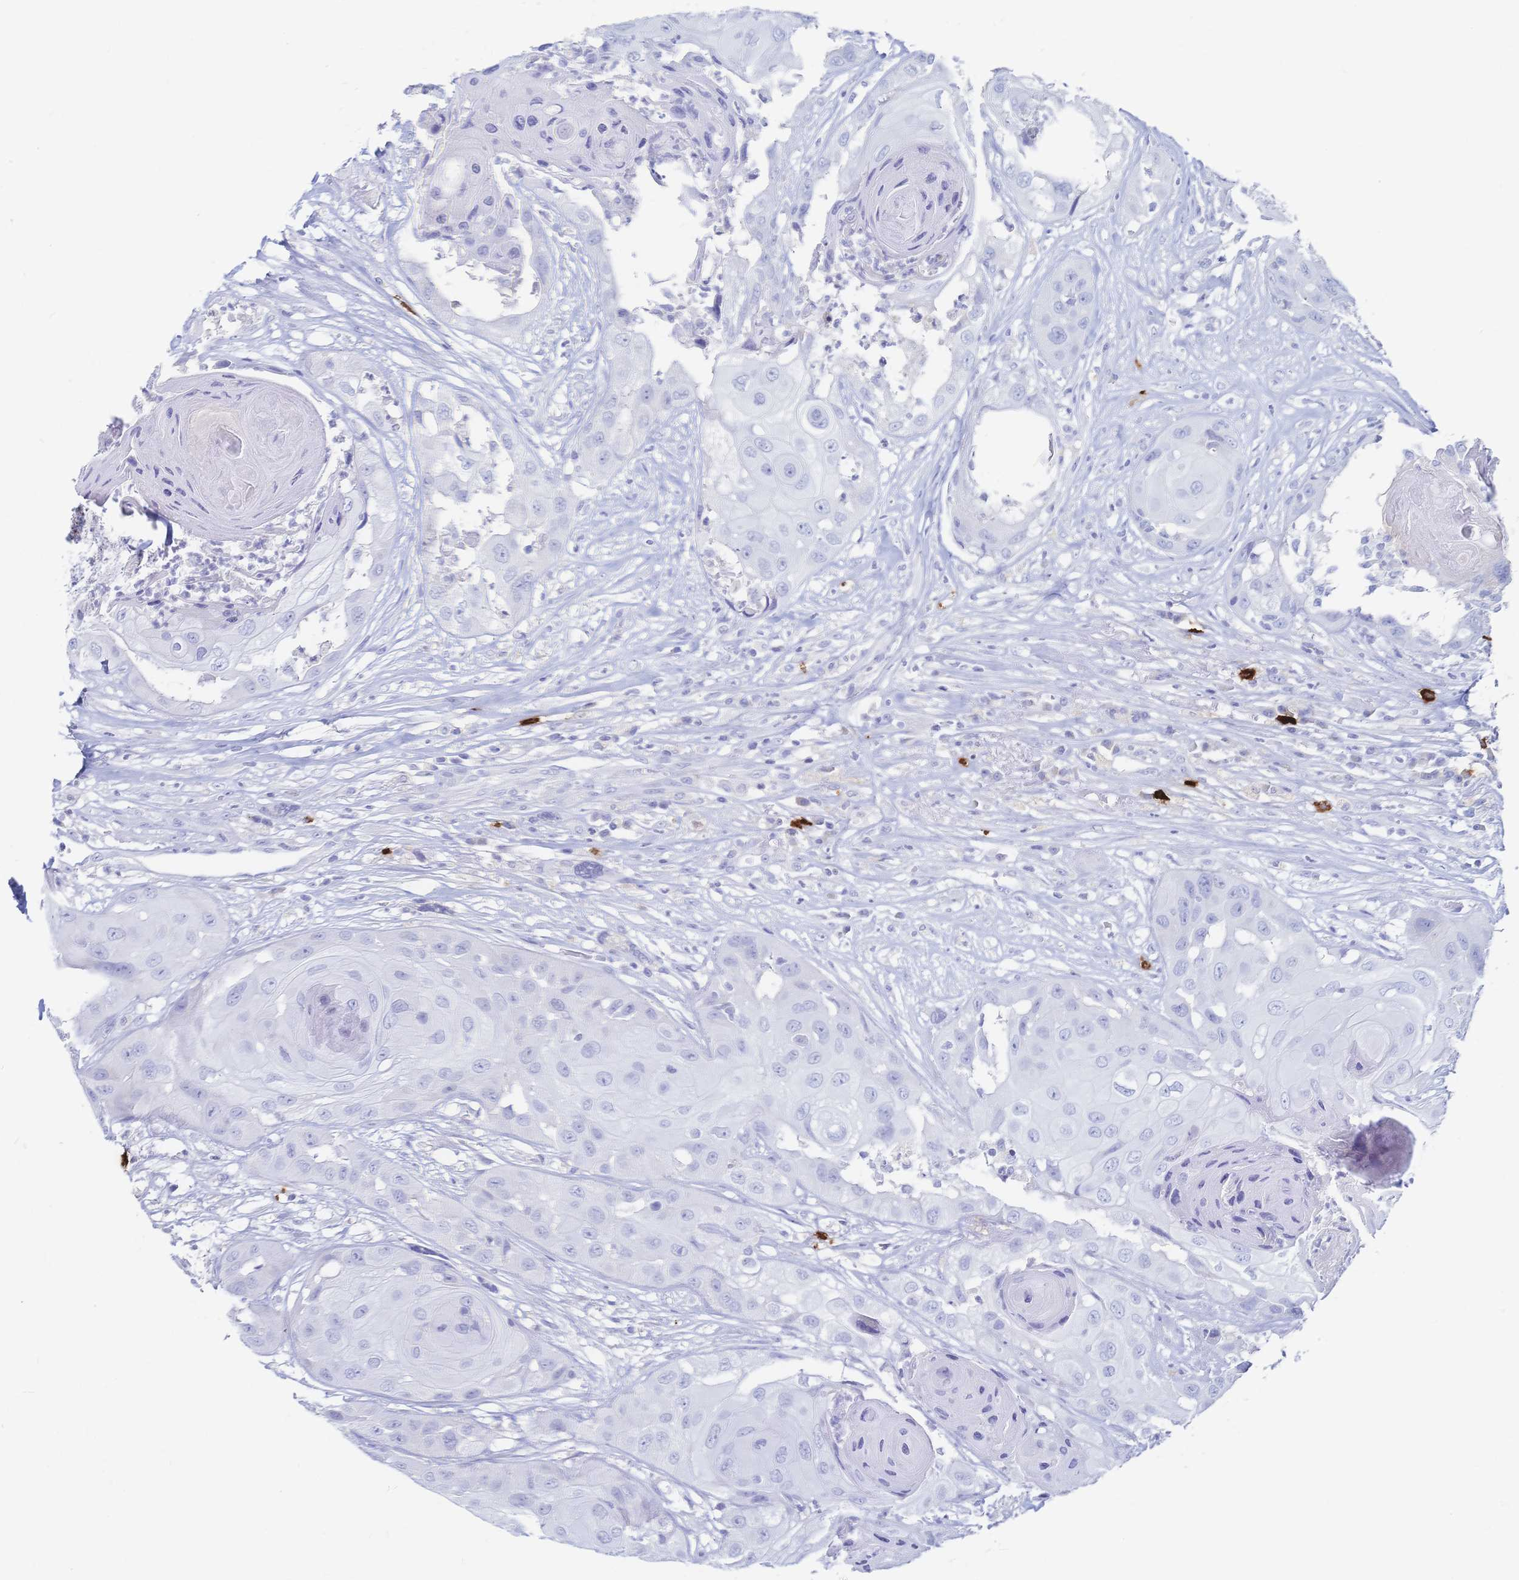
{"staining": {"intensity": "negative", "quantity": "none", "location": "none"}, "tissue": "head and neck cancer", "cell_type": "Tumor cells", "image_type": "cancer", "snomed": [{"axis": "morphology", "description": "Squamous cell carcinoma, NOS"}, {"axis": "topography", "description": "Head-Neck"}], "caption": "Photomicrograph shows no protein staining in tumor cells of head and neck cancer (squamous cell carcinoma) tissue.", "gene": "IL2RB", "patient": {"sex": "male", "age": 83}}